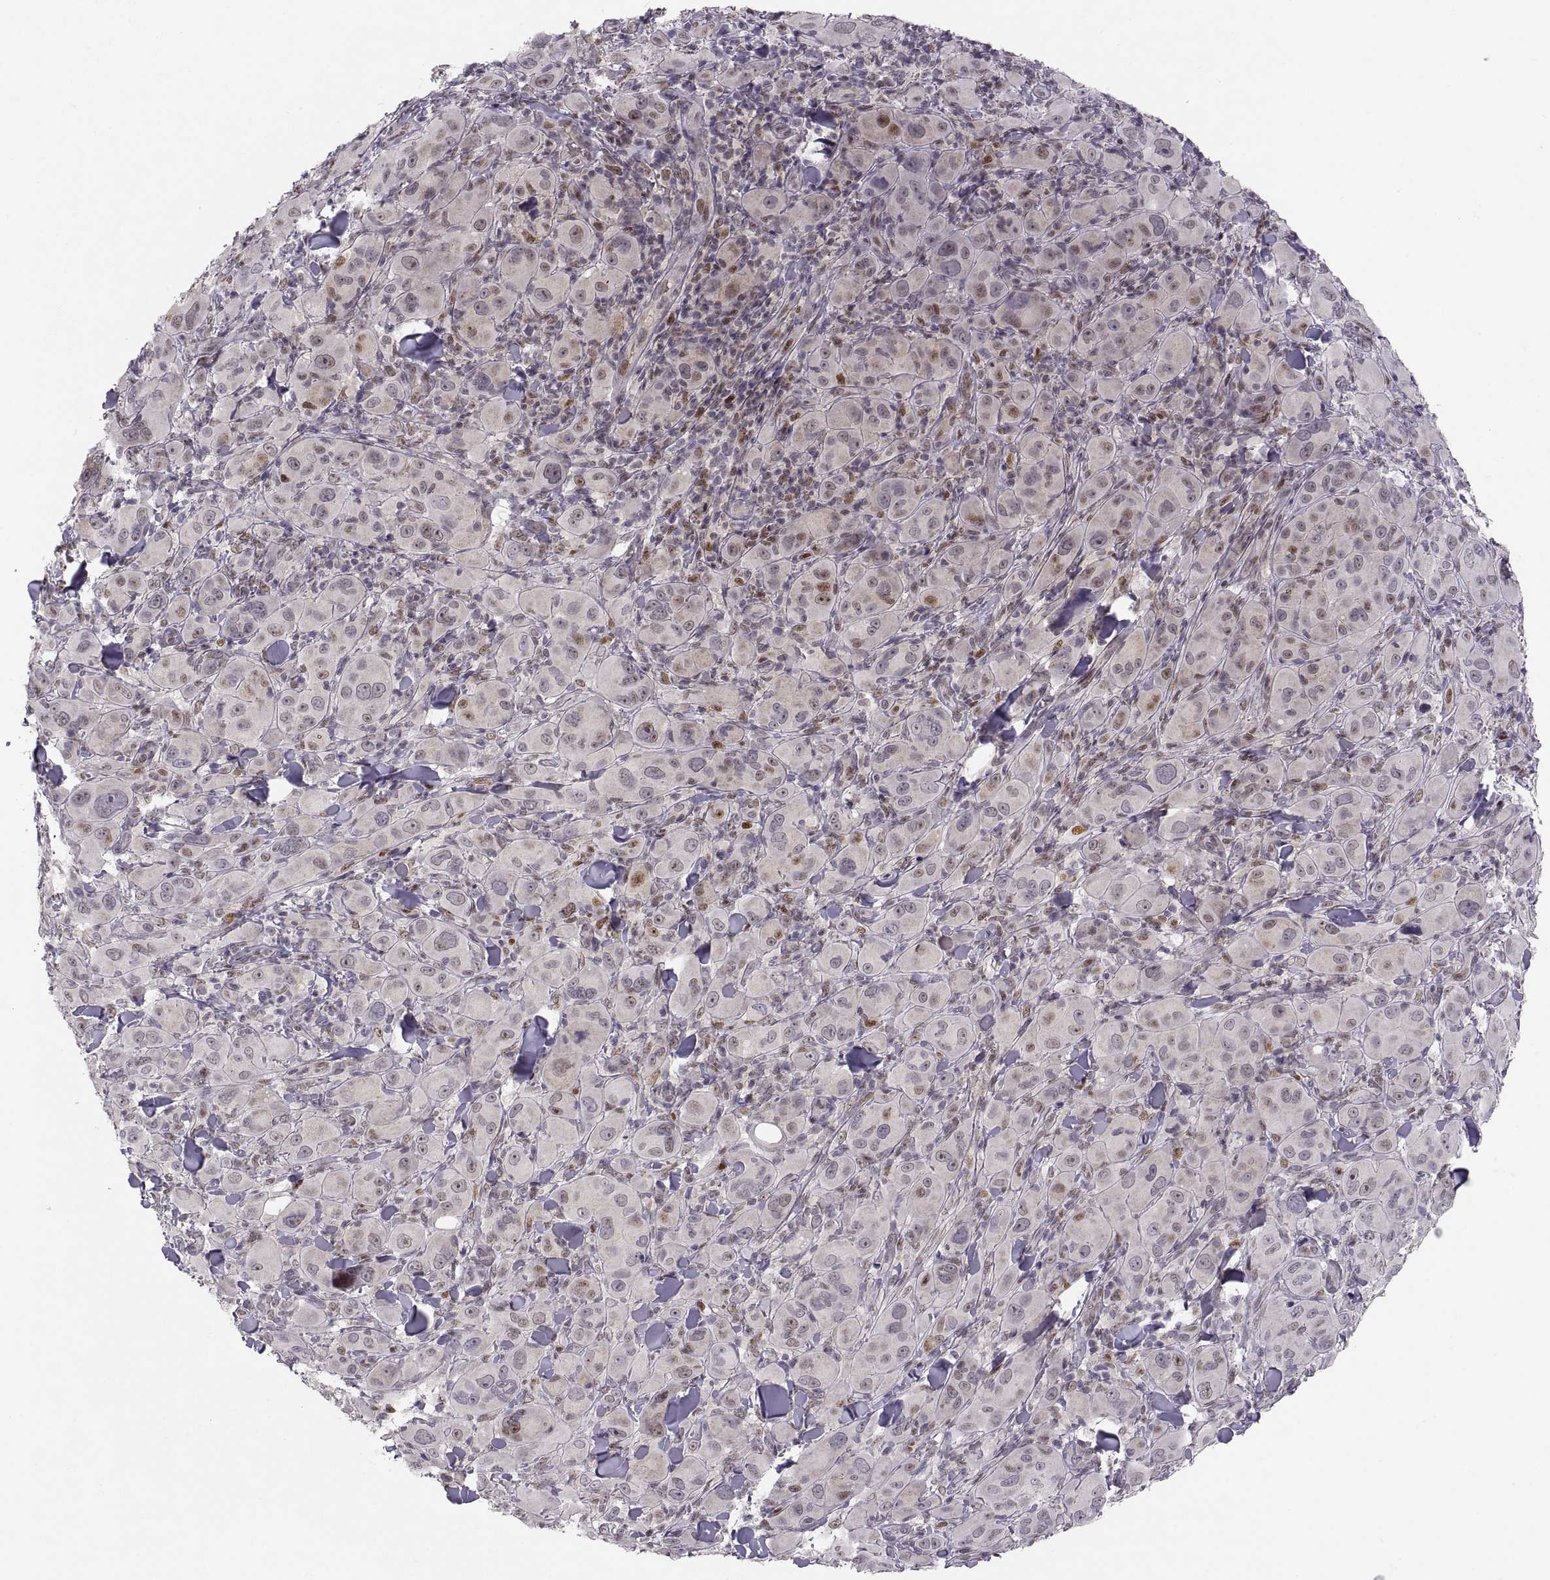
{"staining": {"intensity": "strong", "quantity": "<25%", "location": "nuclear"}, "tissue": "melanoma", "cell_type": "Tumor cells", "image_type": "cancer", "snomed": [{"axis": "morphology", "description": "Malignant melanoma, NOS"}, {"axis": "topography", "description": "Skin"}], "caption": "Protein staining shows strong nuclear expression in about <25% of tumor cells in melanoma.", "gene": "SNAI1", "patient": {"sex": "female", "age": 87}}